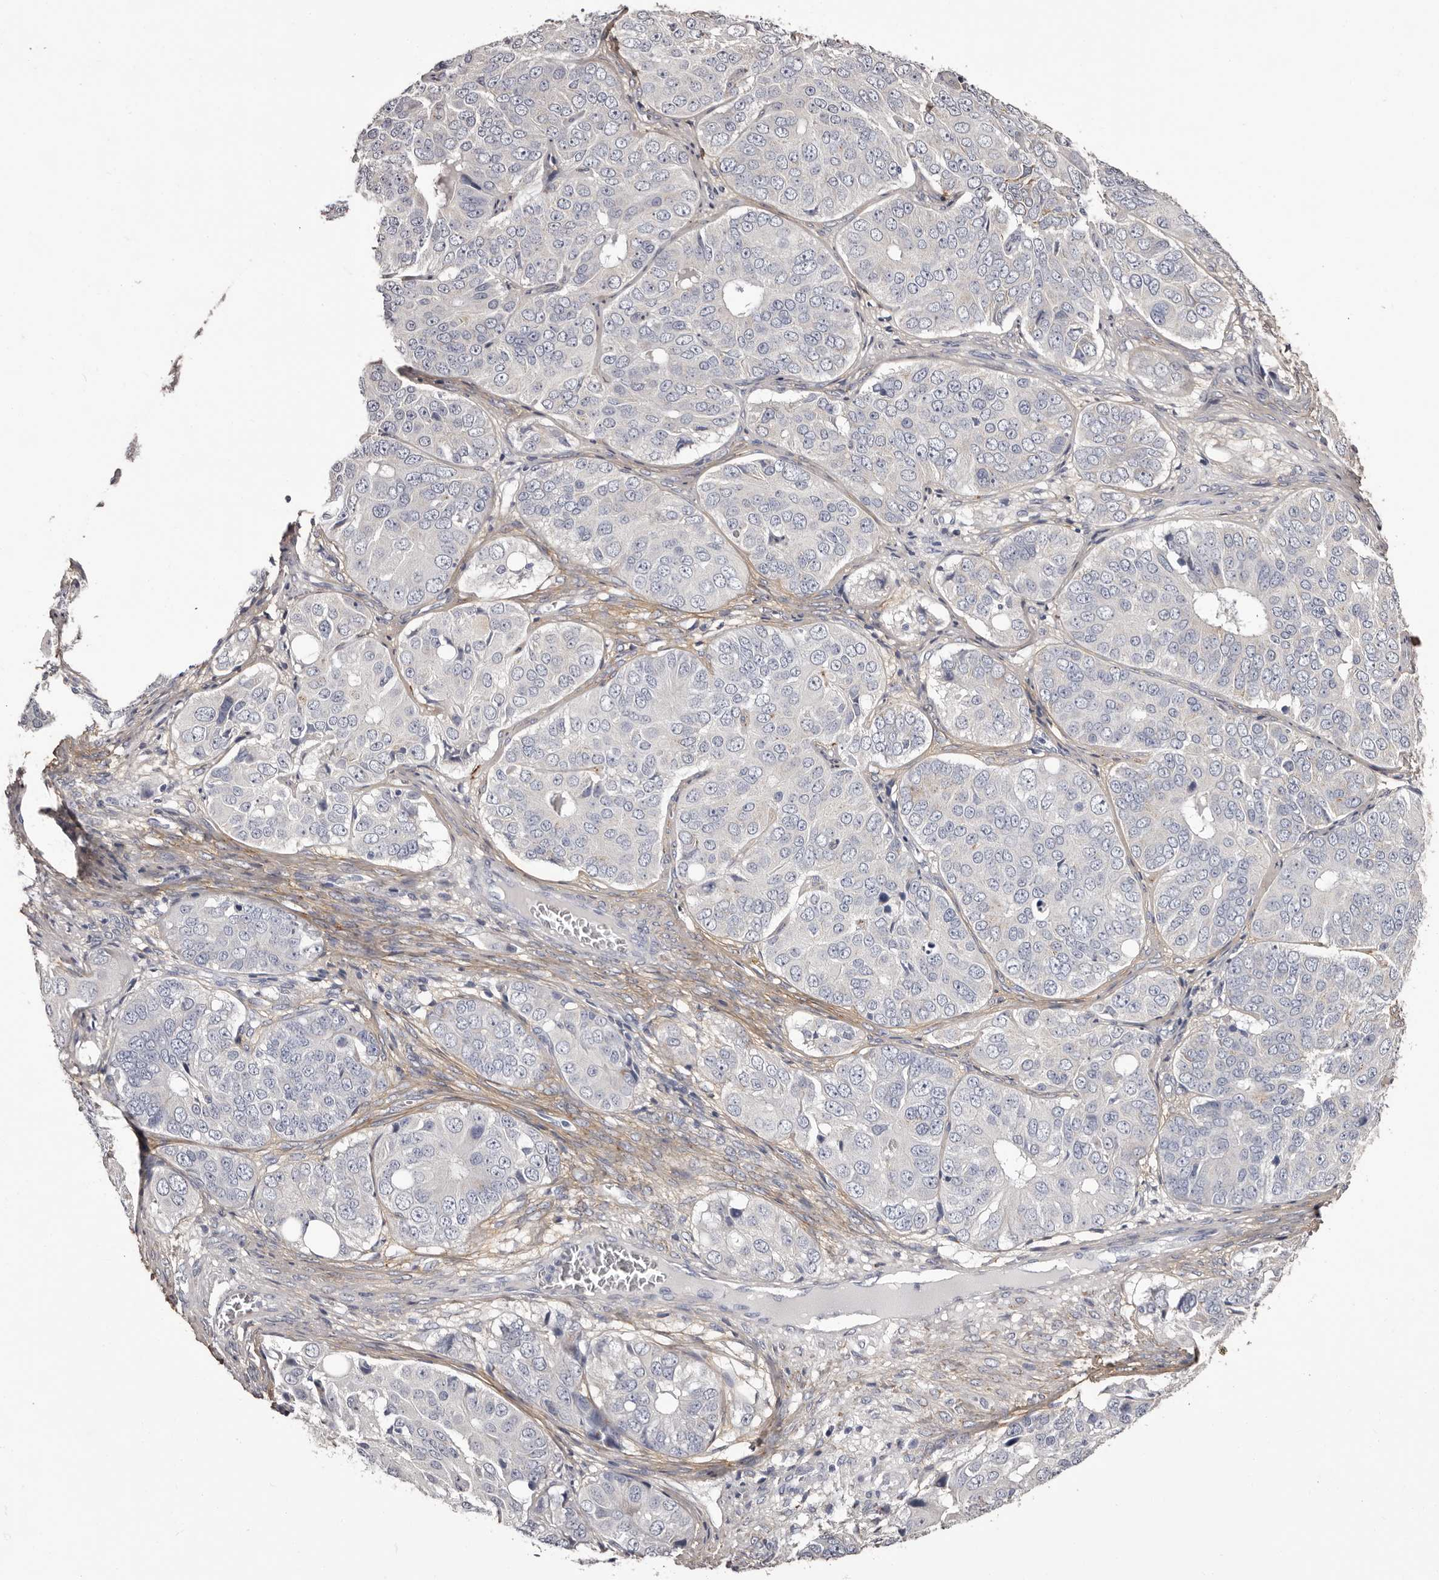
{"staining": {"intensity": "negative", "quantity": "none", "location": "none"}, "tissue": "ovarian cancer", "cell_type": "Tumor cells", "image_type": "cancer", "snomed": [{"axis": "morphology", "description": "Carcinoma, endometroid"}, {"axis": "topography", "description": "Ovary"}], "caption": "Human ovarian endometroid carcinoma stained for a protein using immunohistochemistry shows no expression in tumor cells.", "gene": "COL6A1", "patient": {"sex": "female", "age": 51}}